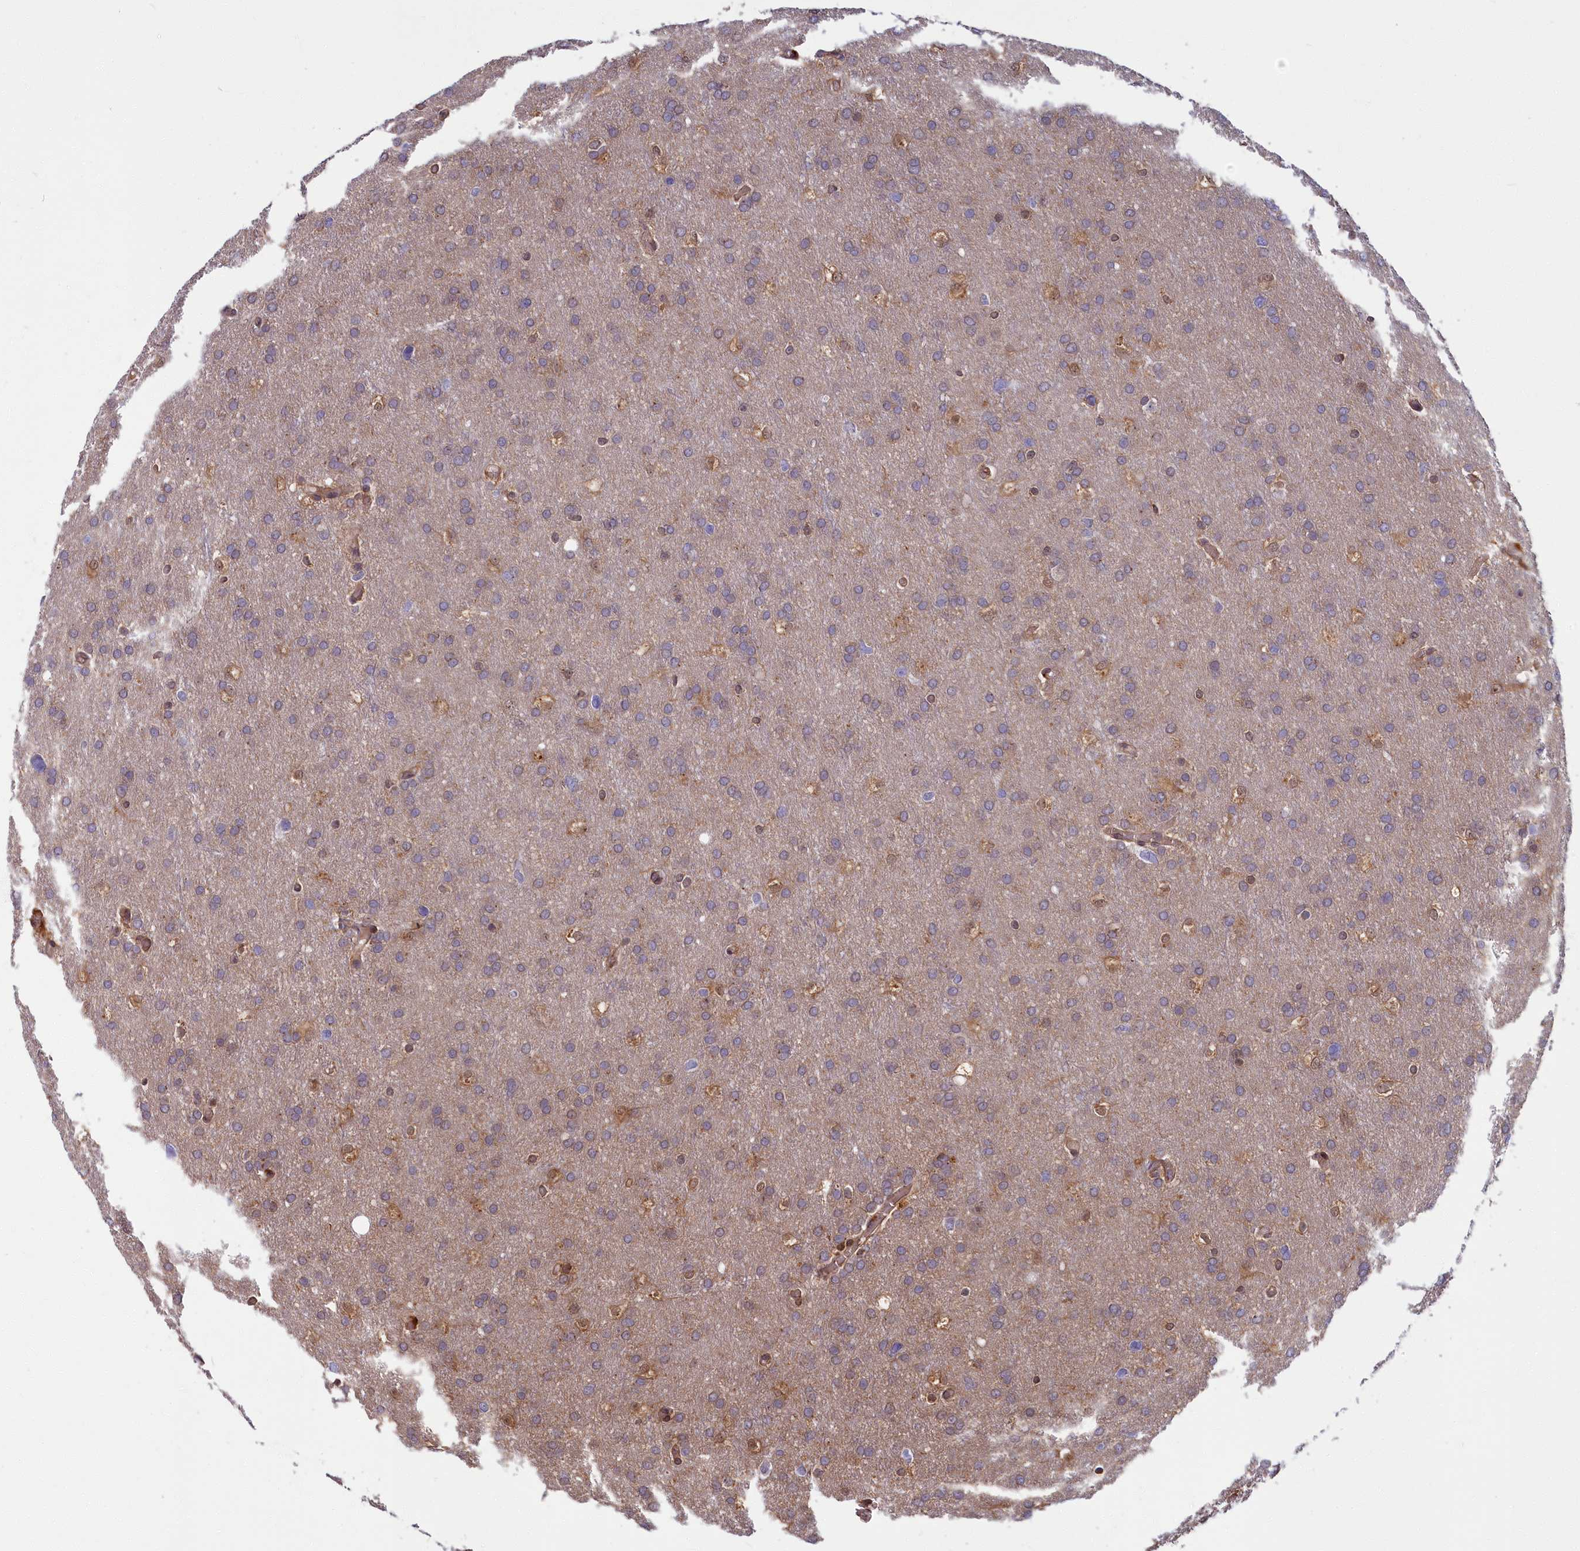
{"staining": {"intensity": "weak", "quantity": "<25%", "location": "cytoplasmic/membranous"}, "tissue": "glioma", "cell_type": "Tumor cells", "image_type": "cancer", "snomed": [{"axis": "morphology", "description": "Glioma, malignant, High grade"}, {"axis": "topography", "description": "Cerebral cortex"}], "caption": "This photomicrograph is of glioma stained with IHC to label a protein in brown with the nuclei are counter-stained blue. There is no positivity in tumor cells.", "gene": "BLVRB", "patient": {"sex": "female", "age": 36}}